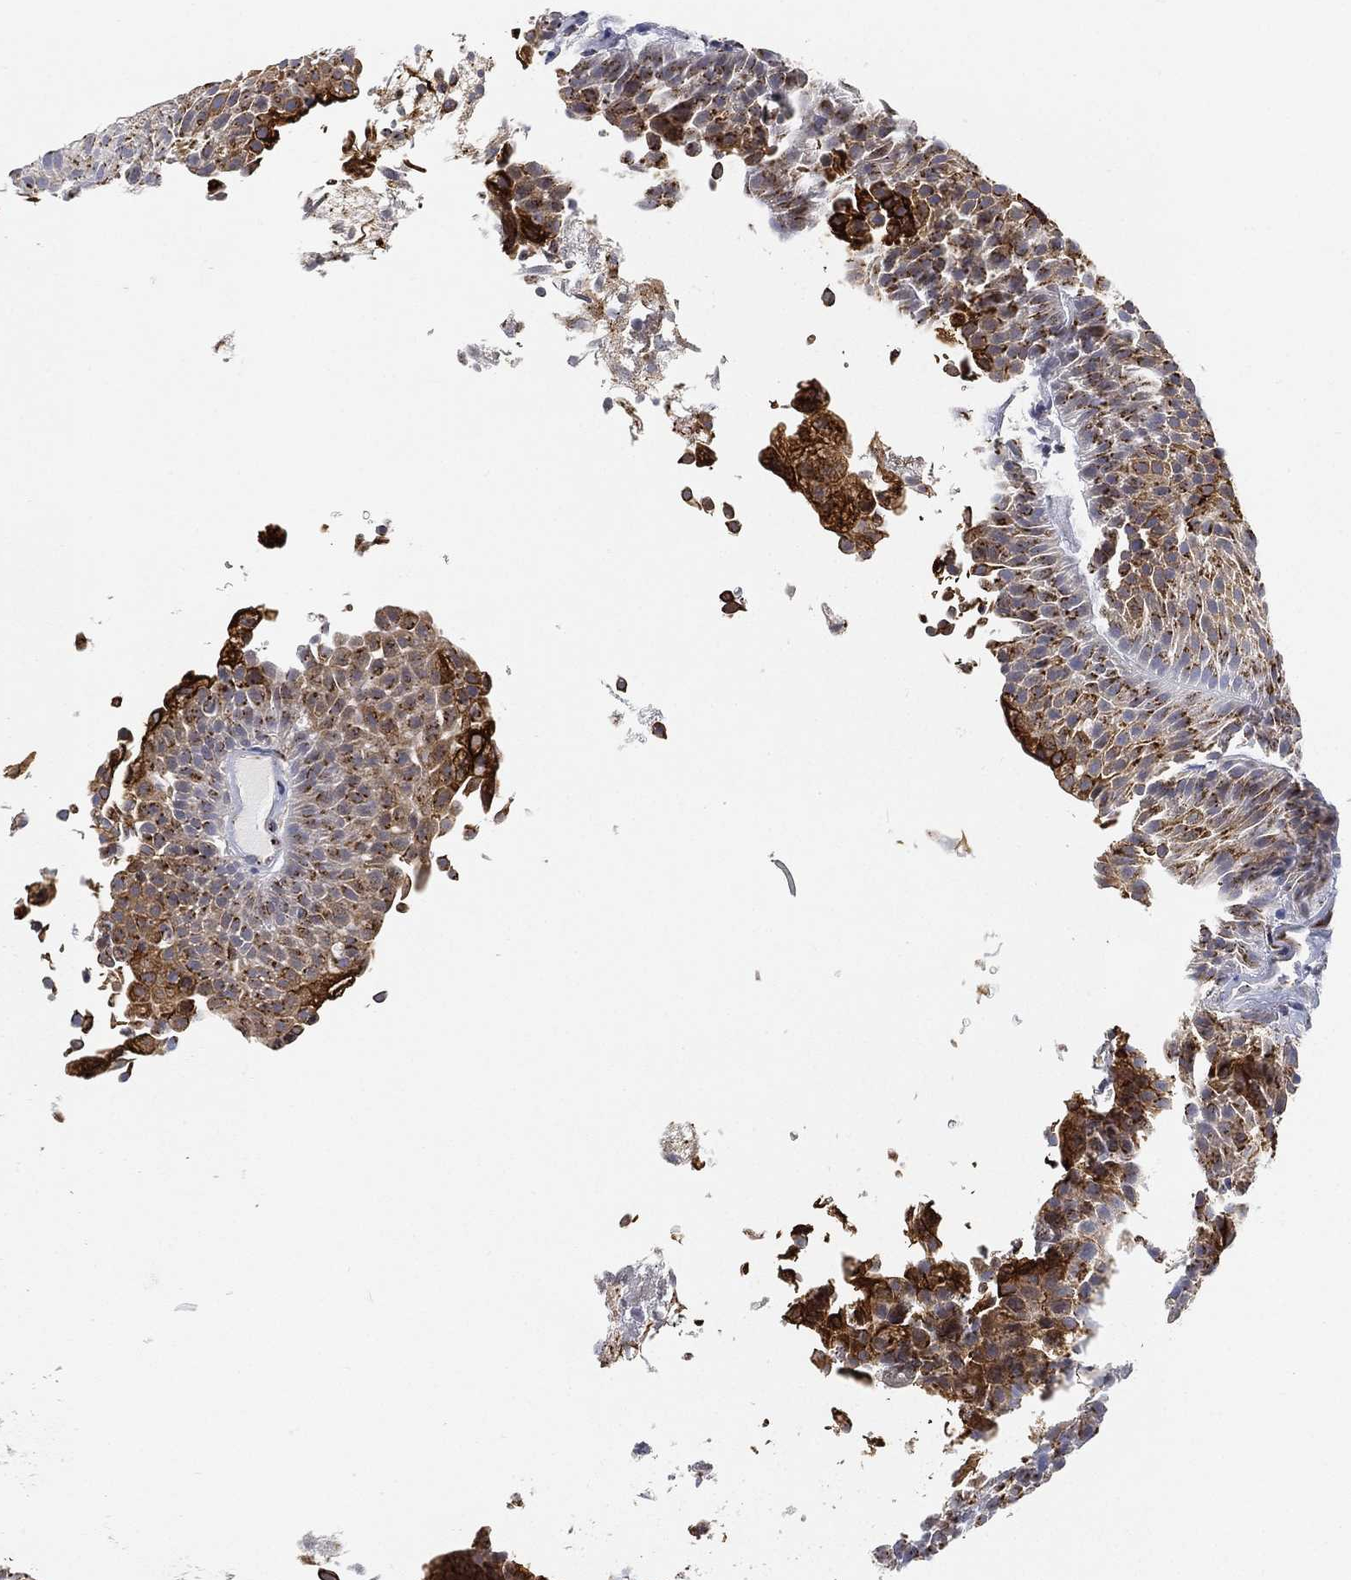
{"staining": {"intensity": "strong", "quantity": ">75%", "location": "cytoplasmic/membranous"}, "tissue": "urothelial cancer", "cell_type": "Tumor cells", "image_type": "cancer", "snomed": [{"axis": "morphology", "description": "Urothelial carcinoma, Low grade"}, {"axis": "topography", "description": "Urinary bladder"}], "caption": "An image showing strong cytoplasmic/membranous staining in approximately >75% of tumor cells in low-grade urothelial carcinoma, as visualized by brown immunohistochemical staining.", "gene": "TICAM1", "patient": {"sex": "male", "age": 65}}